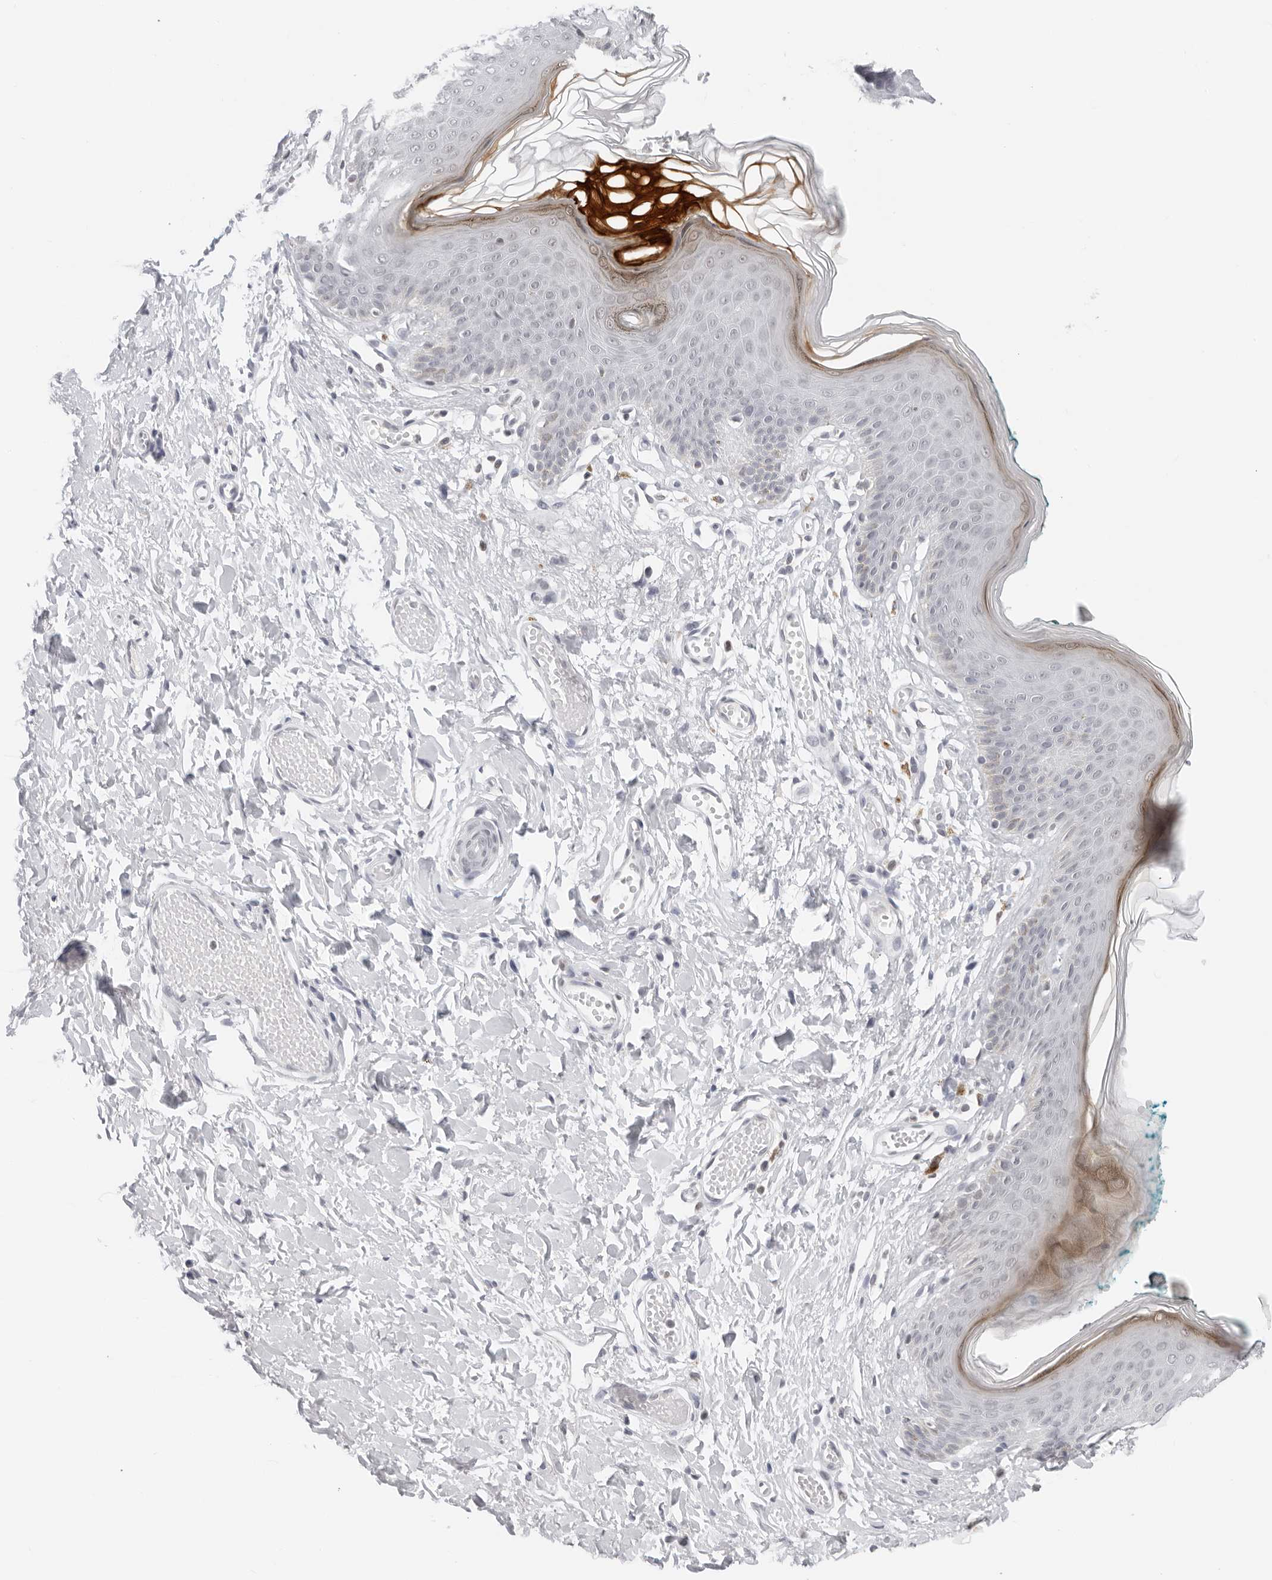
{"staining": {"intensity": "moderate", "quantity": "<25%", "location": "cytoplasmic/membranous"}, "tissue": "skin", "cell_type": "Epidermal cells", "image_type": "normal", "snomed": [{"axis": "morphology", "description": "Normal tissue, NOS"}, {"axis": "morphology", "description": "Inflammation, NOS"}, {"axis": "topography", "description": "Vulva"}], "caption": "Approximately <25% of epidermal cells in benign human skin display moderate cytoplasmic/membranous protein positivity as visualized by brown immunohistochemical staining.", "gene": "FLG2", "patient": {"sex": "female", "age": 84}}